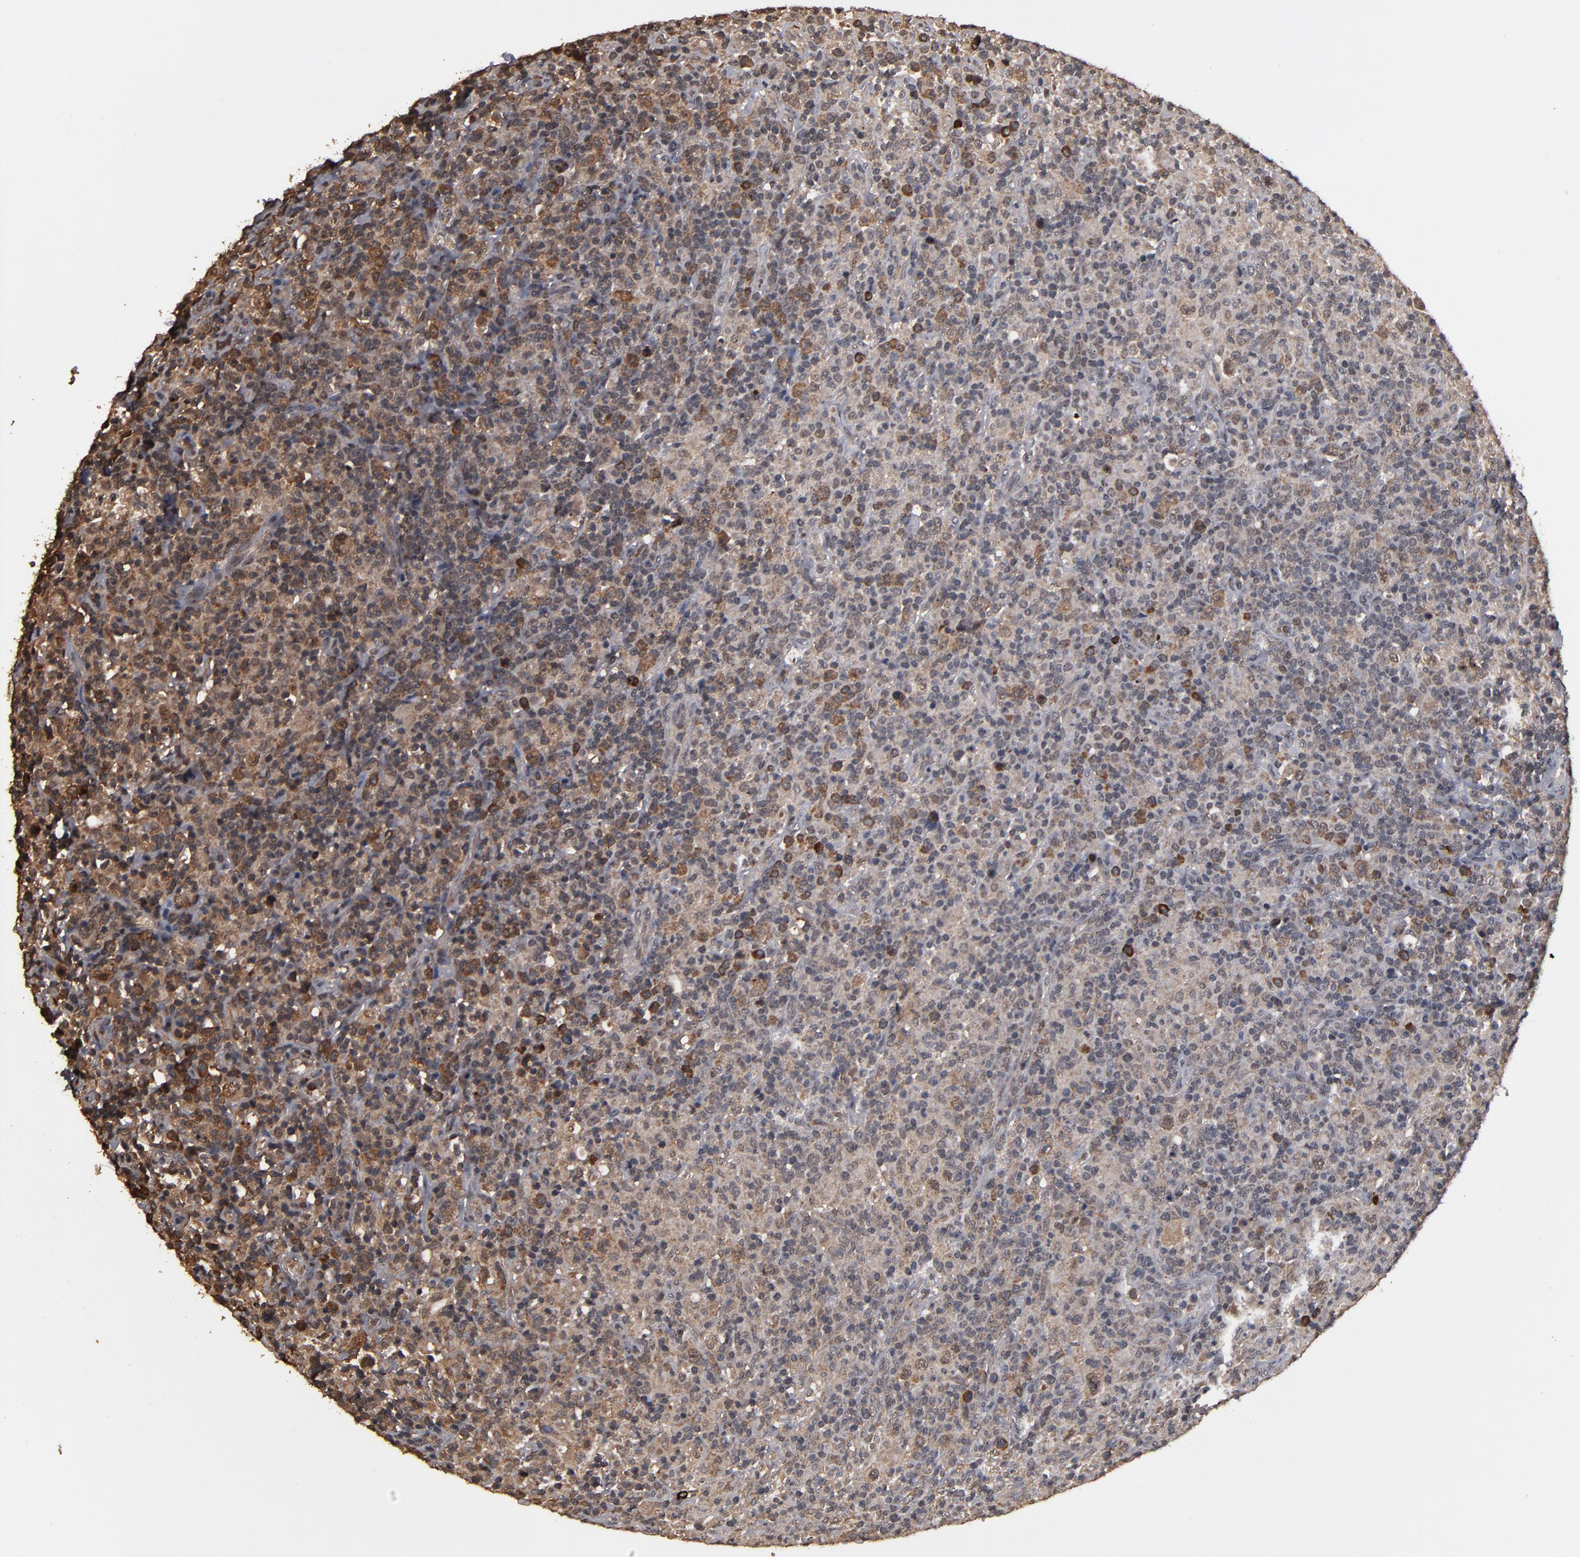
{"staining": {"intensity": "weak", "quantity": ">75%", "location": "cytoplasmic/membranous"}, "tissue": "lymphoma", "cell_type": "Tumor cells", "image_type": "cancer", "snomed": [{"axis": "morphology", "description": "Hodgkin's disease, NOS"}, {"axis": "topography", "description": "Lymph node"}], "caption": "Lymphoma tissue reveals weak cytoplasmic/membranous staining in approximately >75% of tumor cells, visualized by immunohistochemistry.", "gene": "NXF2B", "patient": {"sex": "male", "age": 65}}